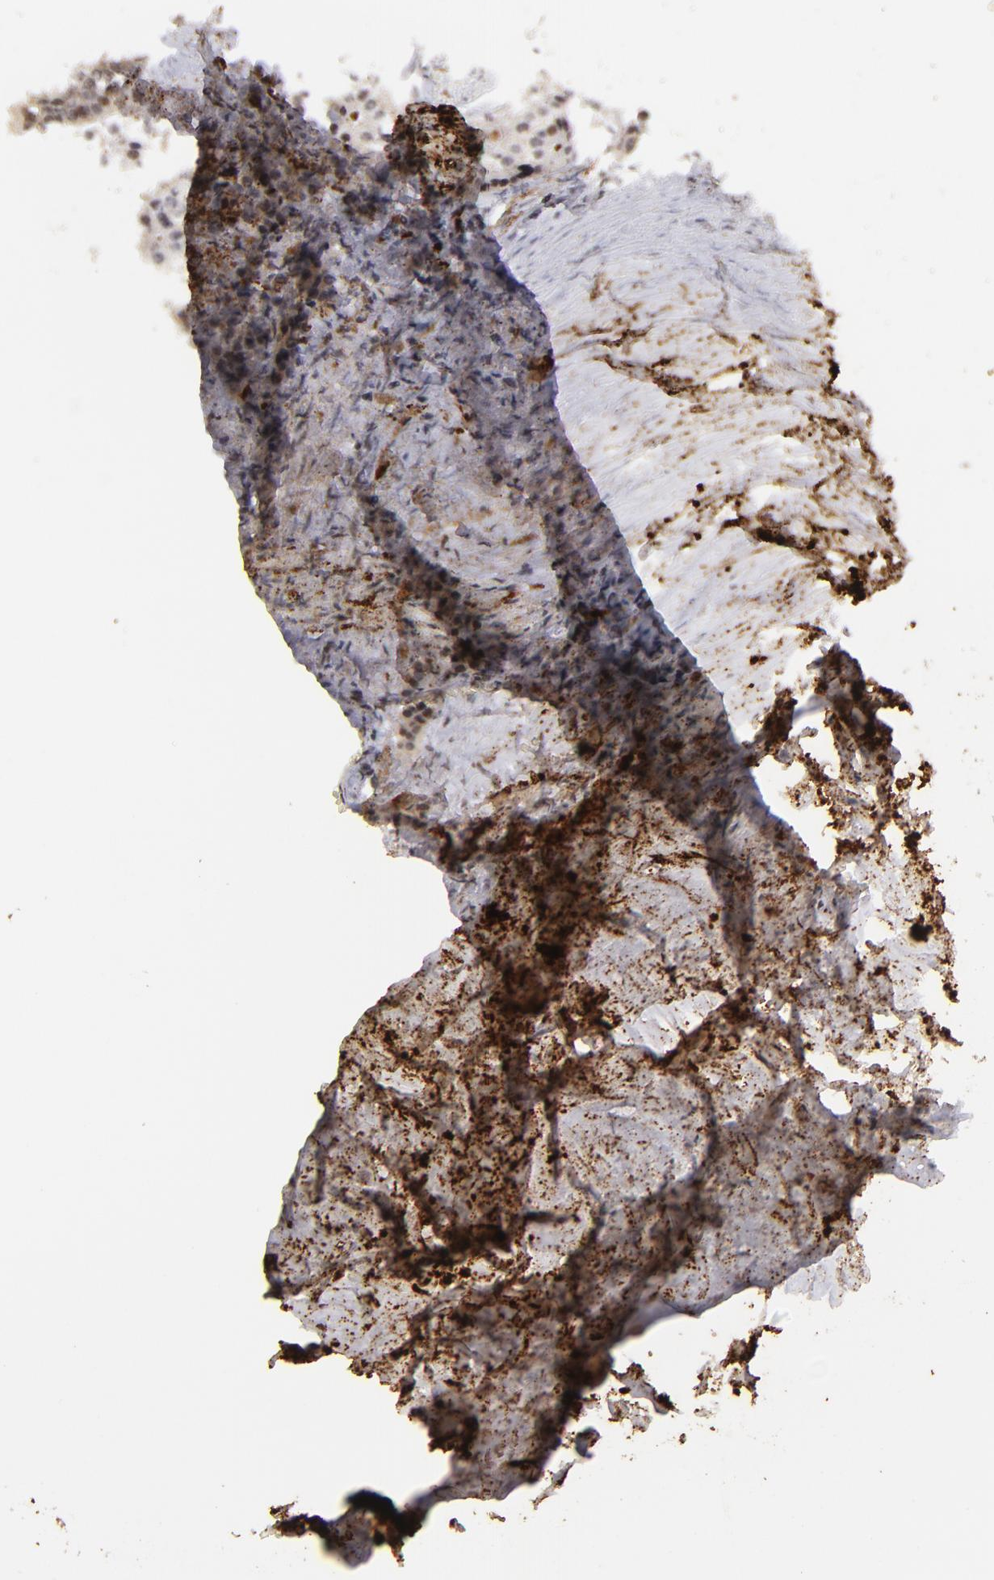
{"staining": {"intensity": "weak", "quantity": "25%-75%", "location": "cytoplasmic/membranous,nuclear"}, "tissue": "carcinoid", "cell_type": "Tumor cells", "image_type": "cancer", "snomed": [{"axis": "morphology", "description": "Carcinoid, malignant, NOS"}, {"axis": "topography", "description": "Small intestine"}], "caption": "Immunohistochemistry micrograph of human malignant carcinoid stained for a protein (brown), which shows low levels of weak cytoplasmic/membranous and nuclear staining in about 25%-75% of tumor cells.", "gene": "RXRG", "patient": {"sex": "male", "age": 63}}